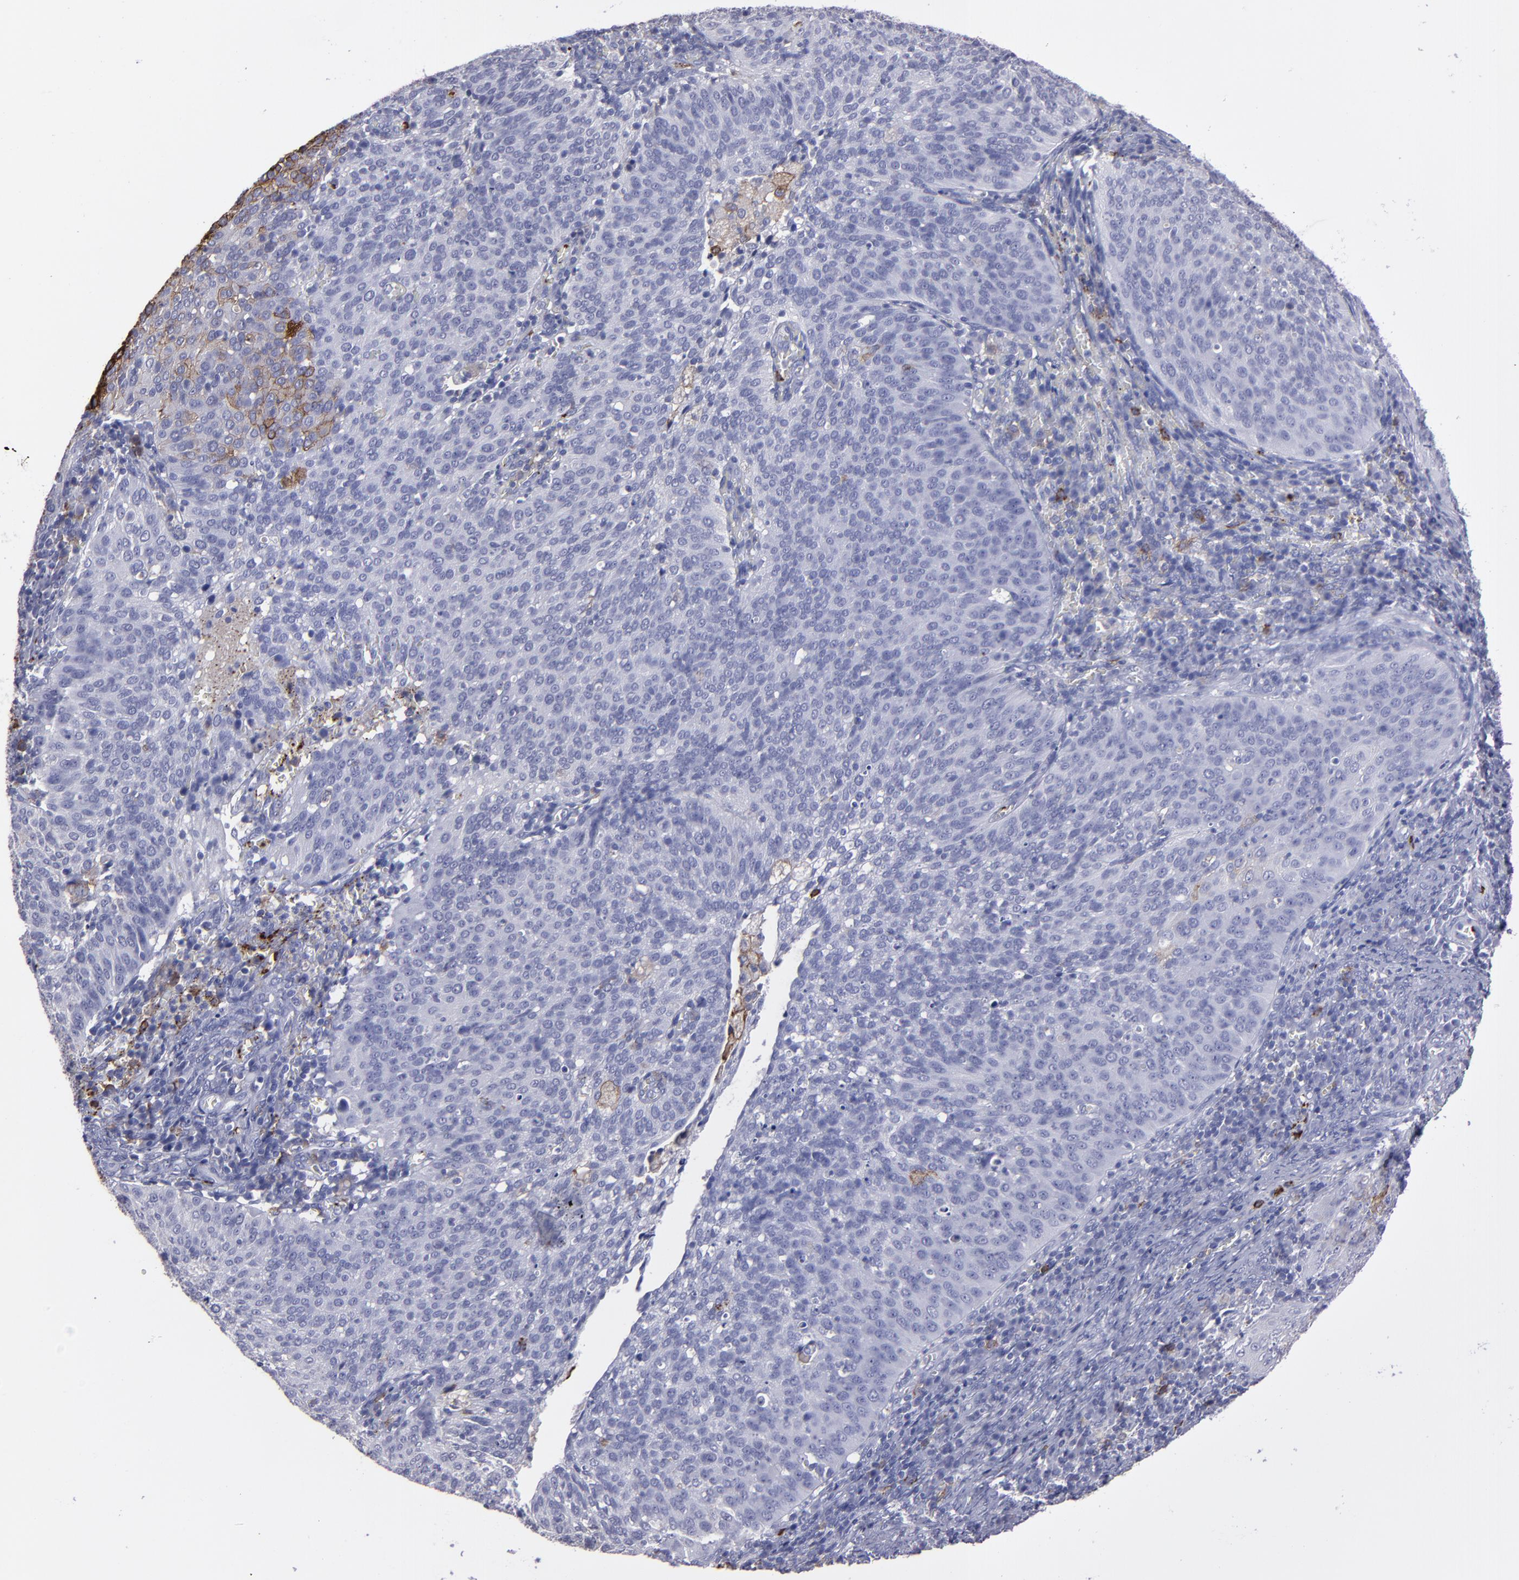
{"staining": {"intensity": "moderate", "quantity": "<25%", "location": "cytoplasmic/membranous"}, "tissue": "cervical cancer", "cell_type": "Tumor cells", "image_type": "cancer", "snomed": [{"axis": "morphology", "description": "Squamous cell carcinoma, NOS"}, {"axis": "topography", "description": "Cervix"}], "caption": "Protein staining reveals moderate cytoplasmic/membranous expression in about <25% of tumor cells in cervical squamous cell carcinoma.", "gene": "CD36", "patient": {"sex": "female", "age": 39}}